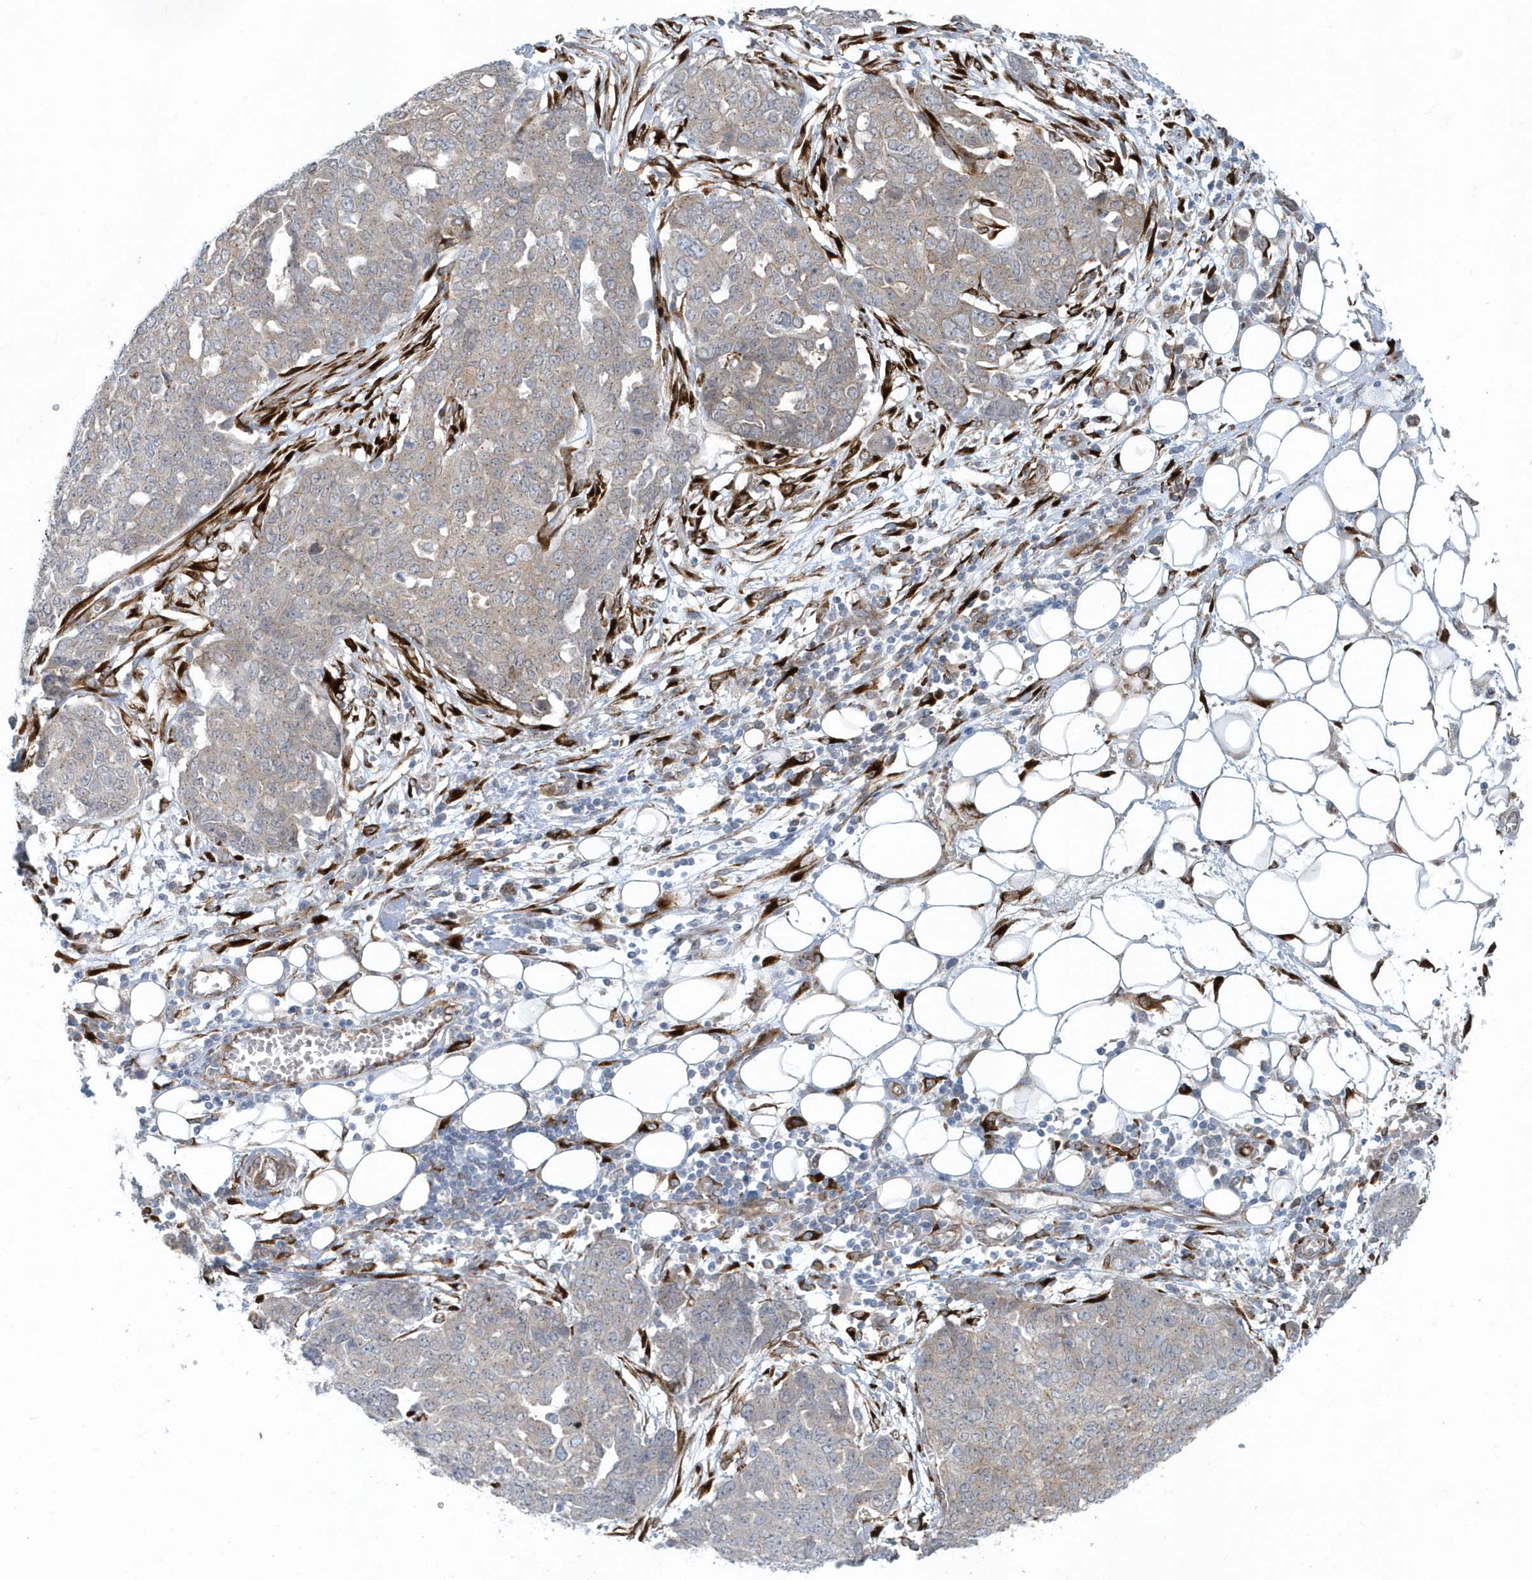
{"staining": {"intensity": "weak", "quantity": "<25%", "location": "cytoplasmic/membranous"}, "tissue": "ovarian cancer", "cell_type": "Tumor cells", "image_type": "cancer", "snomed": [{"axis": "morphology", "description": "Cystadenocarcinoma, serous, NOS"}, {"axis": "topography", "description": "Soft tissue"}, {"axis": "topography", "description": "Ovary"}], "caption": "Human ovarian cancer (serous cystadenocarcinoma) stained for a protein using immunohistochemistry (IHC) demonstrates no expression in tumor cells.", "gene": "FAM98A", "patient": {"sex": "female", "age": 57}}